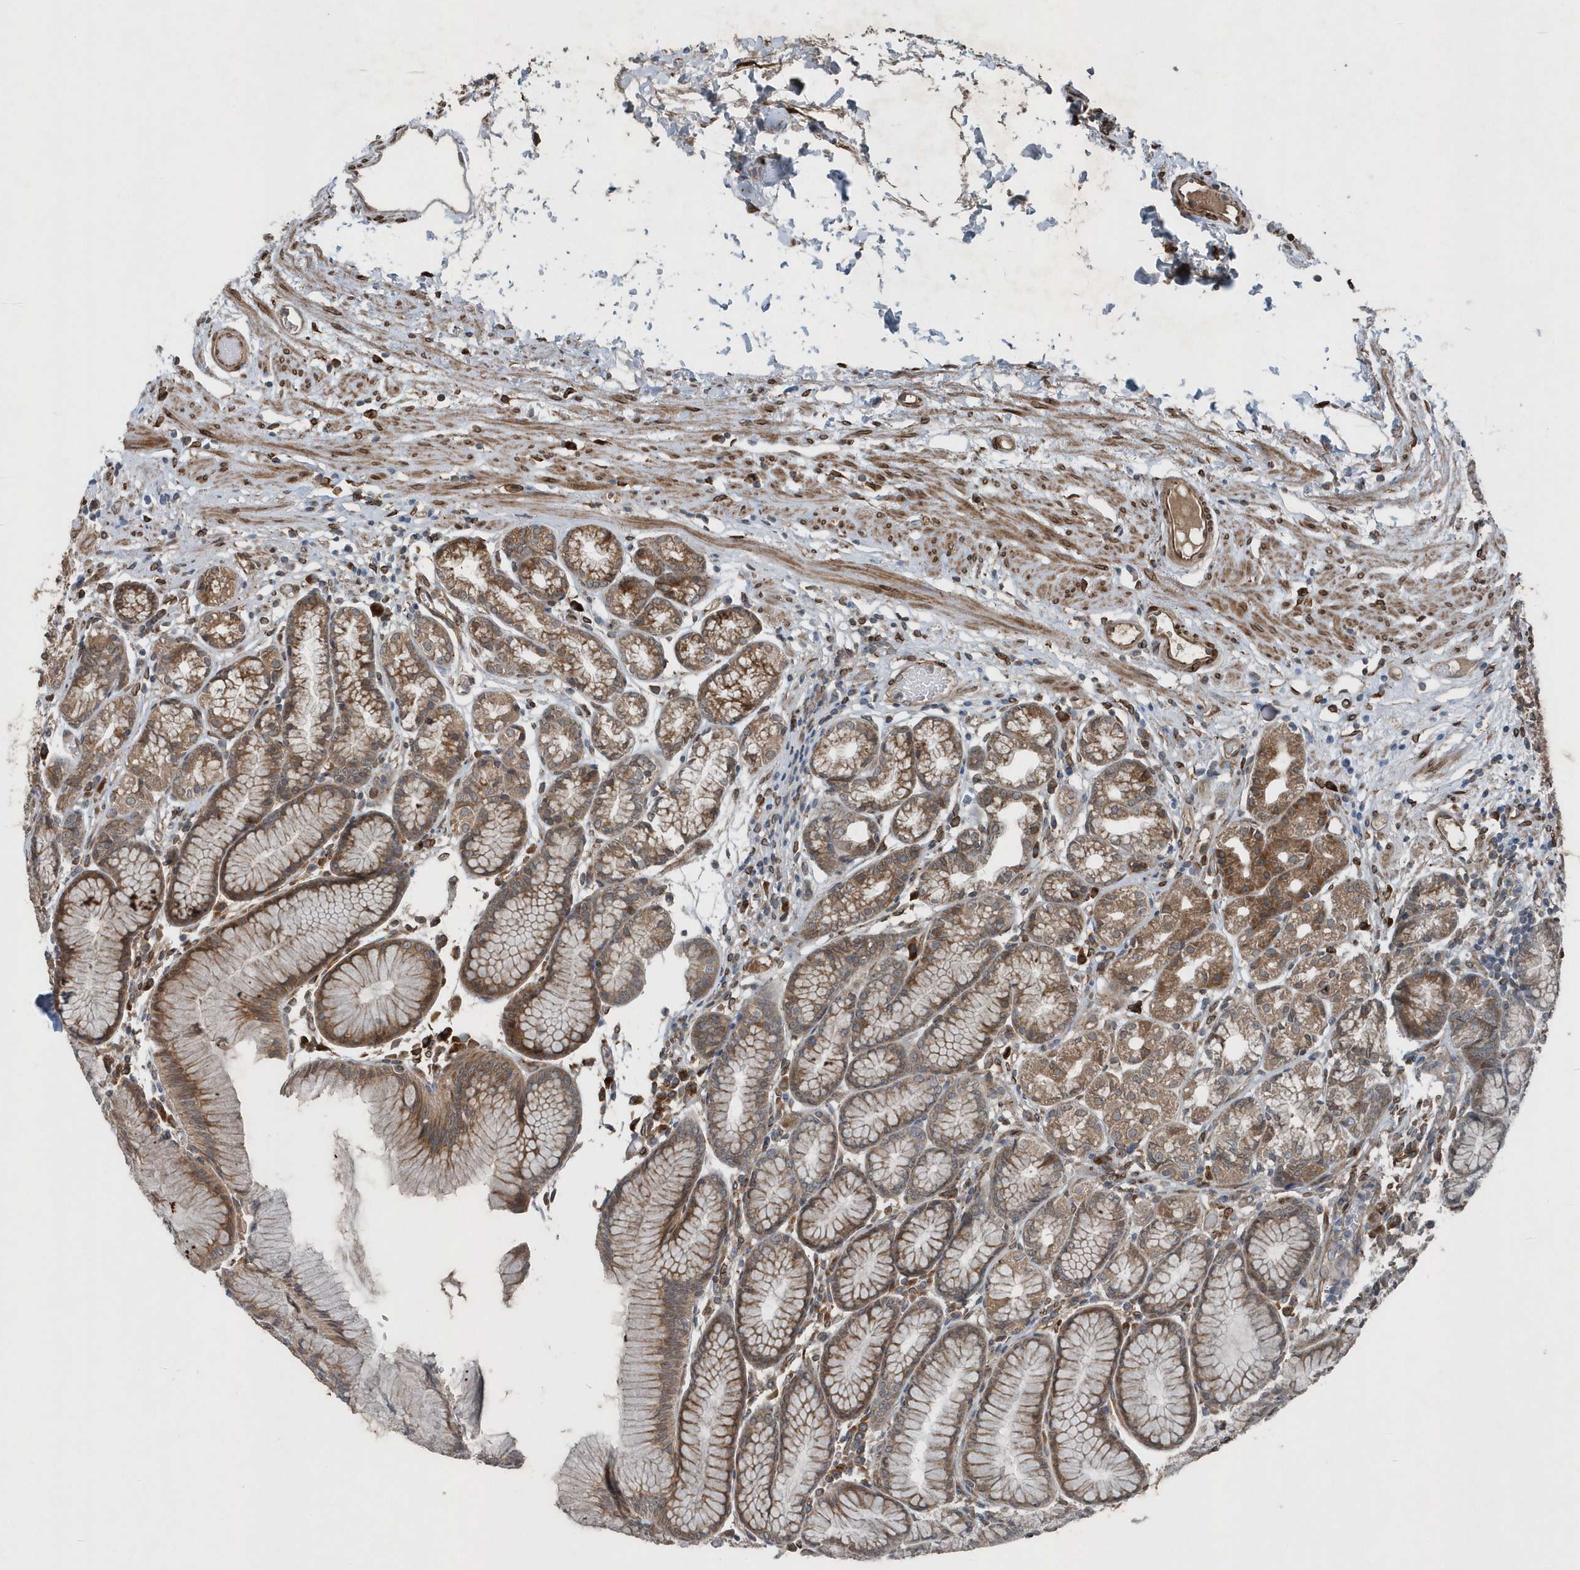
{"staining": {"intensity": "moderate", "quantity": ">75%", "location": "cytoplasmic/membranous"}, "tissue": "stomach", "cell_type": "Glandular cells", "image_type": "normal", "snomed": [{"axis": "morphology", "description": "Normal tissue, NOS"}, {"axis": "topography", "description": "Stomach"}], "caption": "This micrograph shows immunohistochemistry staining of normal stomach, with medium moderate cytoplasmic/membranous positivity in approximately >75% of glandular cells.", "gene": "MCC", "patient": {"sex": "female", "age": 57}}